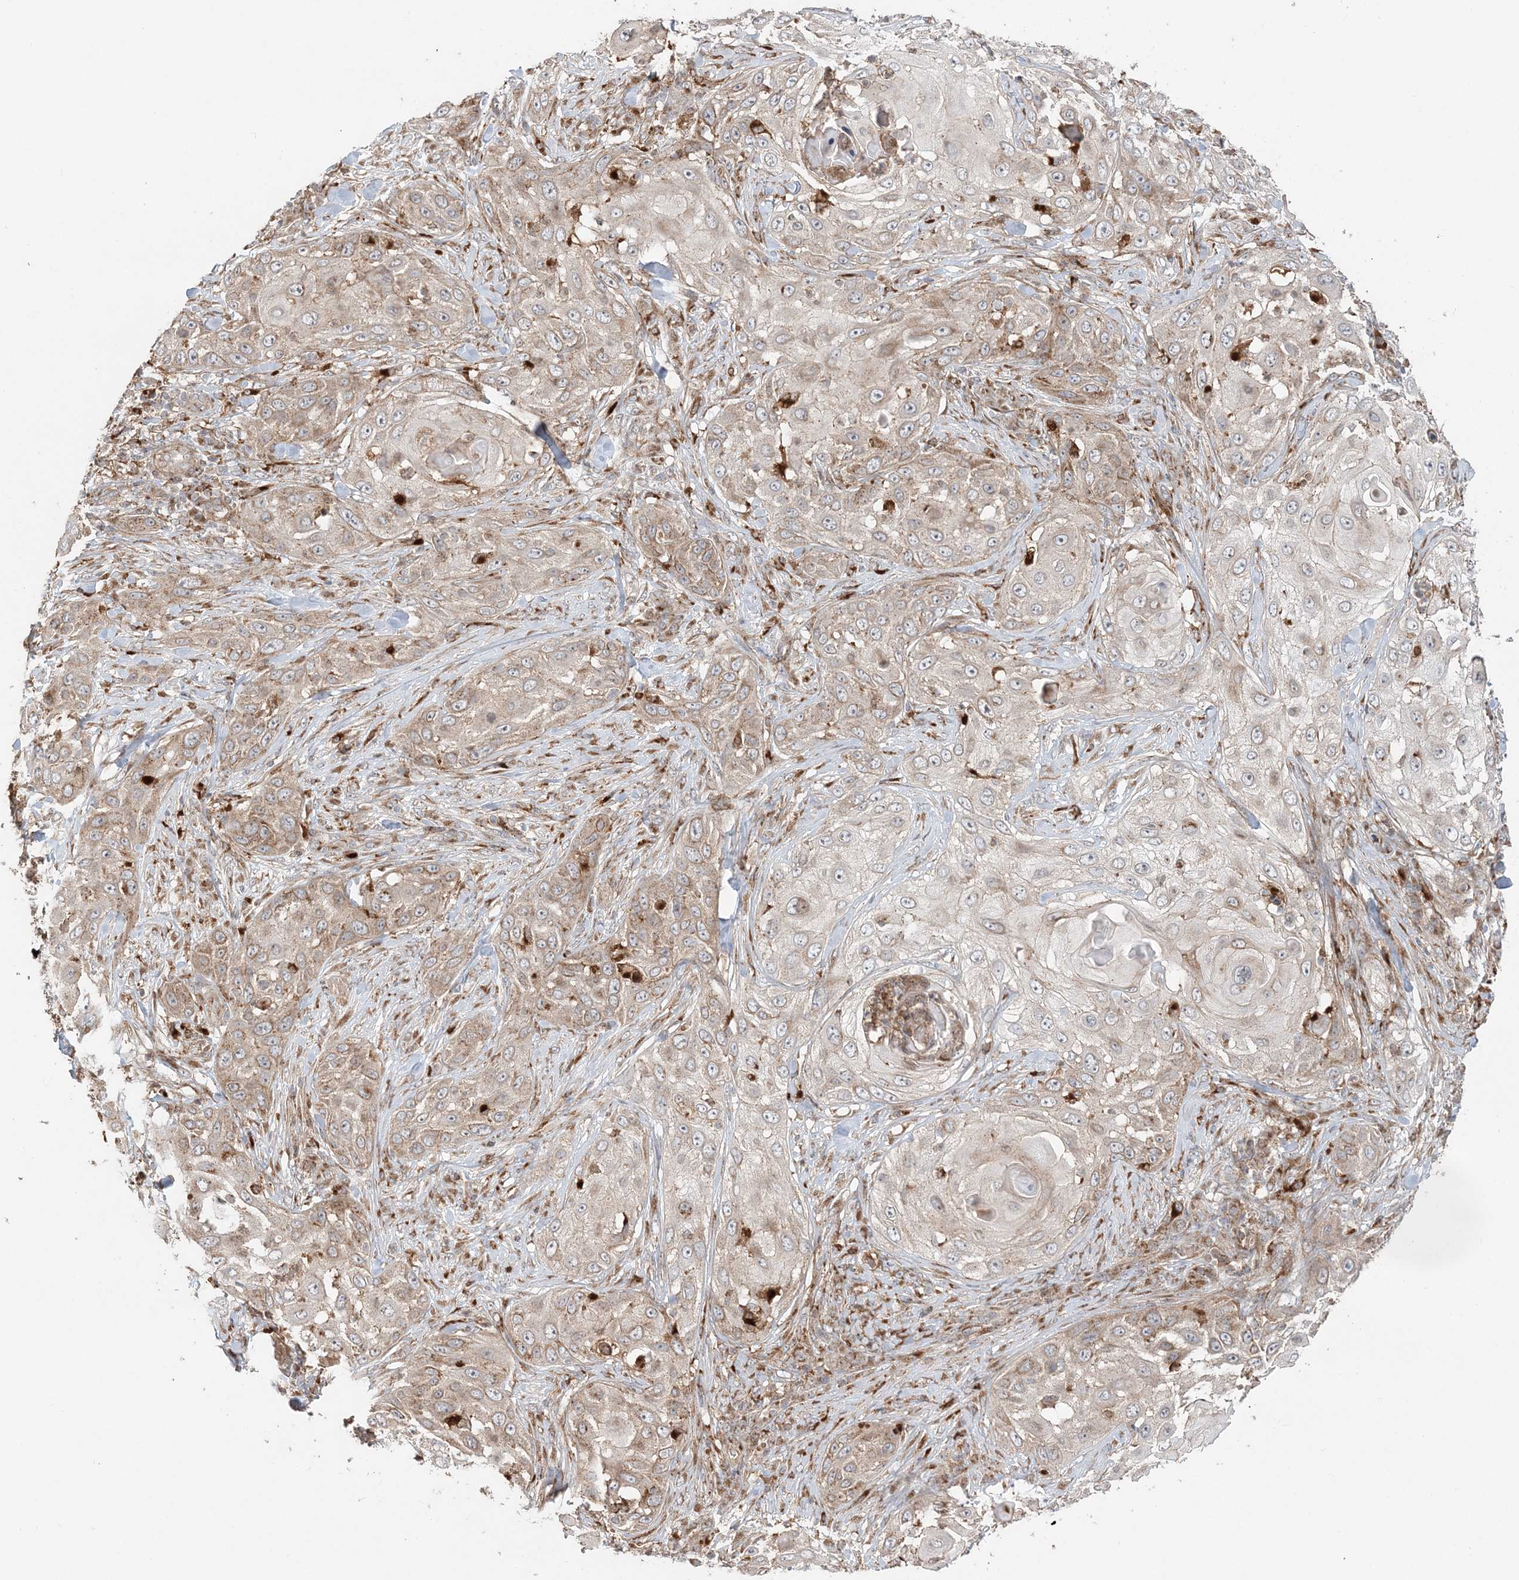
{"staining": {"intensity": "weak", "quantity": "25%-75%", "location": "cytoplasmic/membranous"}, "tissue": "skin cancer", "cell_type": "Tumor cells", "image_type": "cancer", "snomed": [{"axis": "morphology", "description": "Squamous cell carcinoma, NOS"}, {"axis": "topography", "description": "Skin"}], "caption": "Skin squamous cell carcinoma stained with a brown dye reveals weak cytoplasmic/membranous positive positivity in about 25%-75% of tumor cells.", "gene": "ABCC3", "patient": {"sex": "female", "age": 44}}